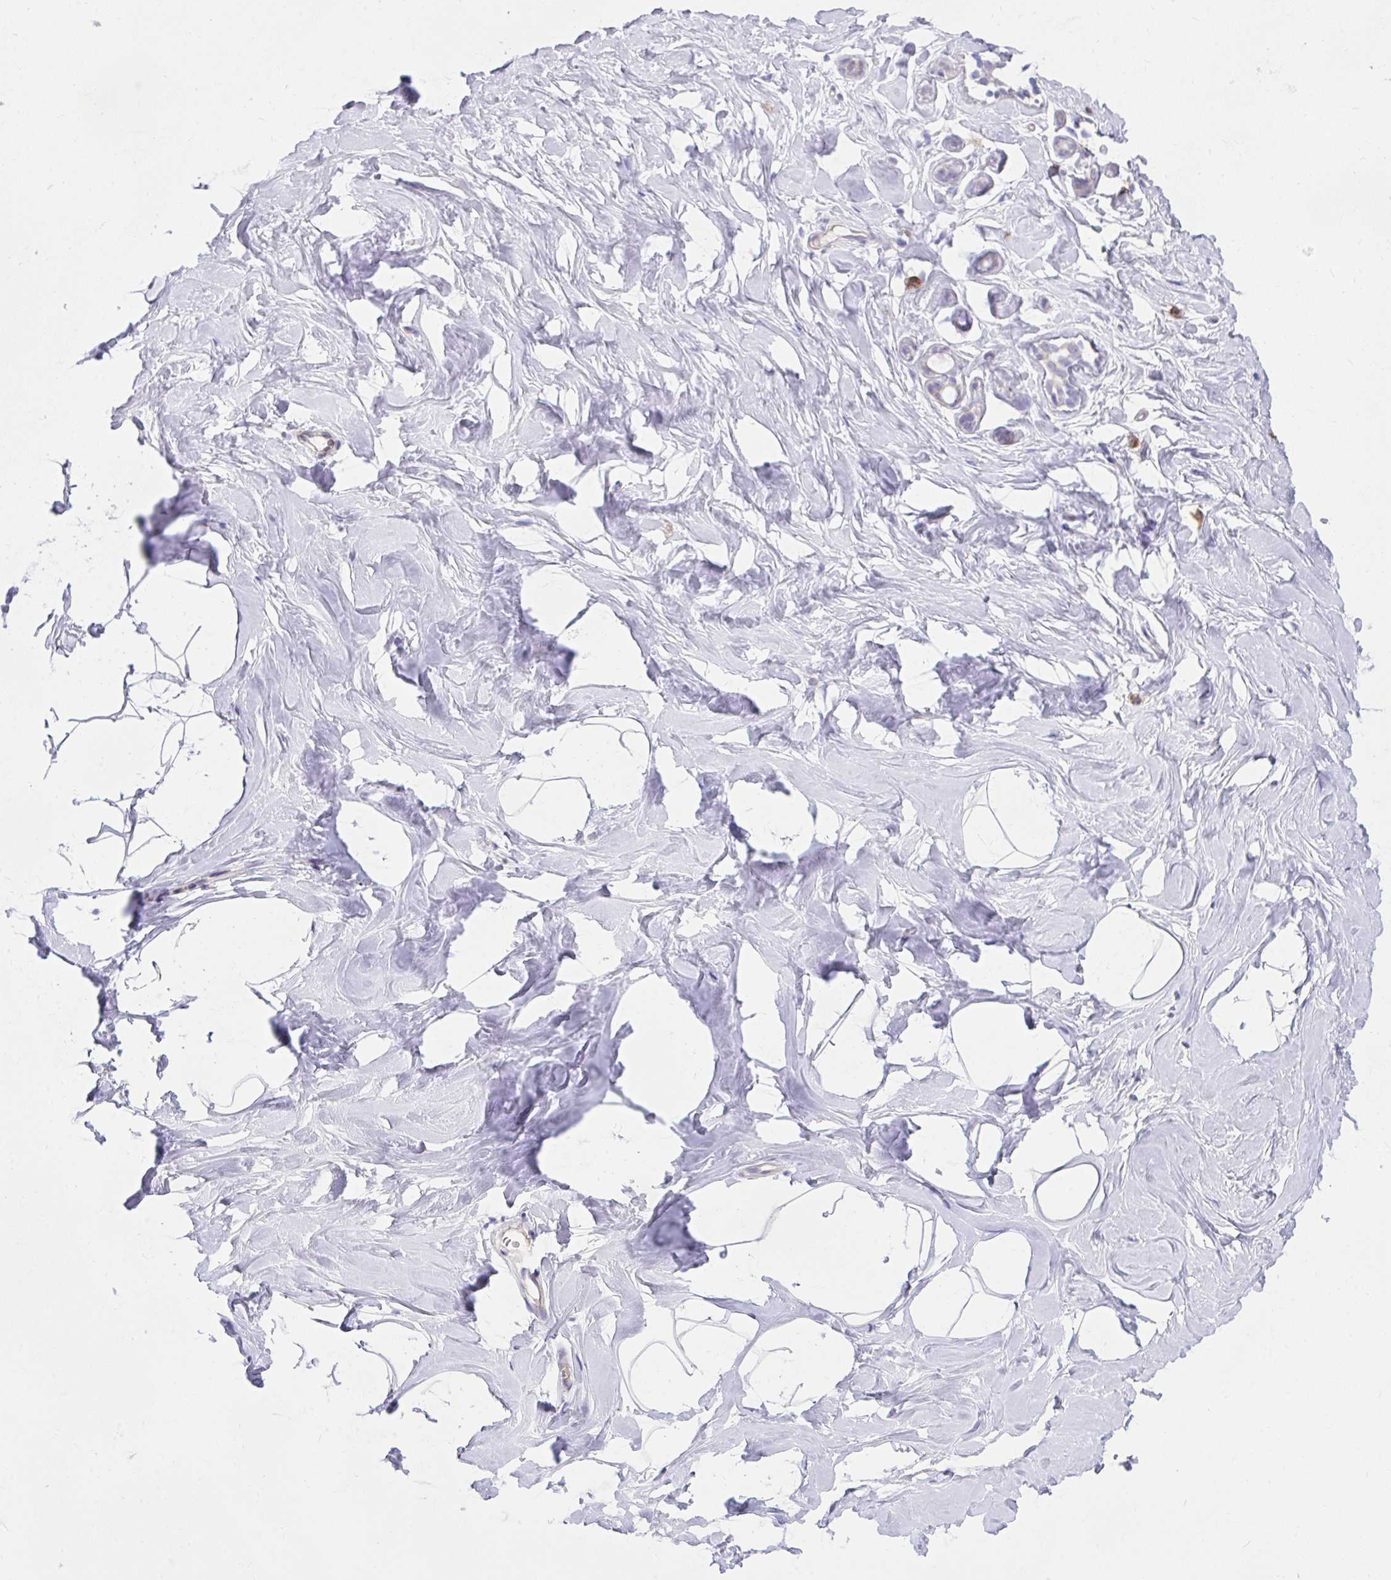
{"staining": {"intensity": "negative", "quantity": "none", "location": "none"}, "tissue": "breast", "cell_type": "Adipocytes", "image_type": "normal", "snomed": [{"axis": "morphology", "description": "Normal tissue, NOS"}, {"axis": "topography", "description": "Breast"}], "caption": "This is an immunohistochemistry histopathology image of benign human breast. There is no staining in adipocytes.", "gene": "SLAMF7", "patient": {"sex": "female", "age": 32}}